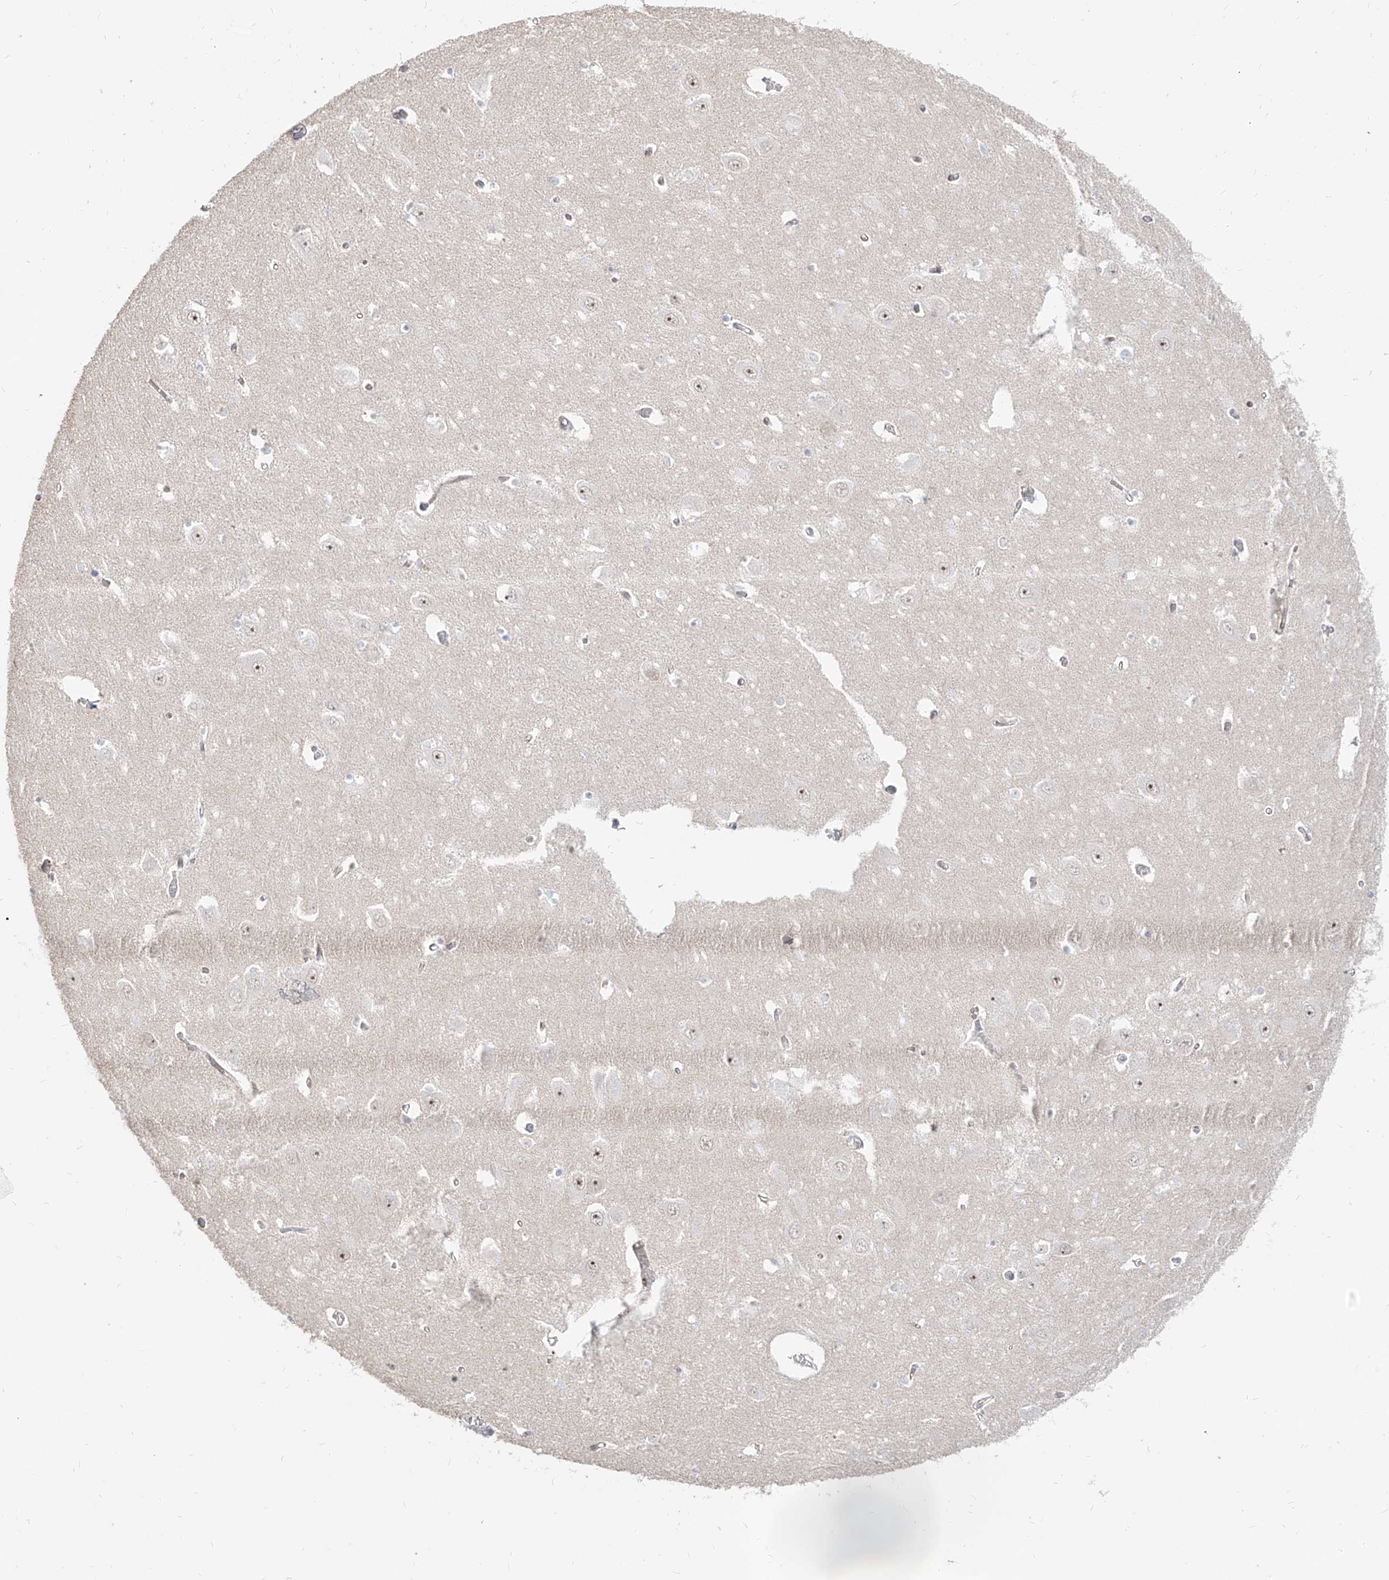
{"staining": {"intensity": "negative", "quantity": "none", "location": "none"}, "tissue": "hippocampus", "cell_type": "Glial cells", "image_type": "normal", "snomed": [{"axis": "morphology", "description": "Normal tissue, NOS"}, {"axis": "topography", "description": "Hippocampus"}], "caption": "Immunohistochemistry (IHC) micrograph of normal hippocampus stained for a protein (brown), which displays no staining in glial cells.", "gene": "ZNF710", "patient": {"sex": "male", "age": 70}}